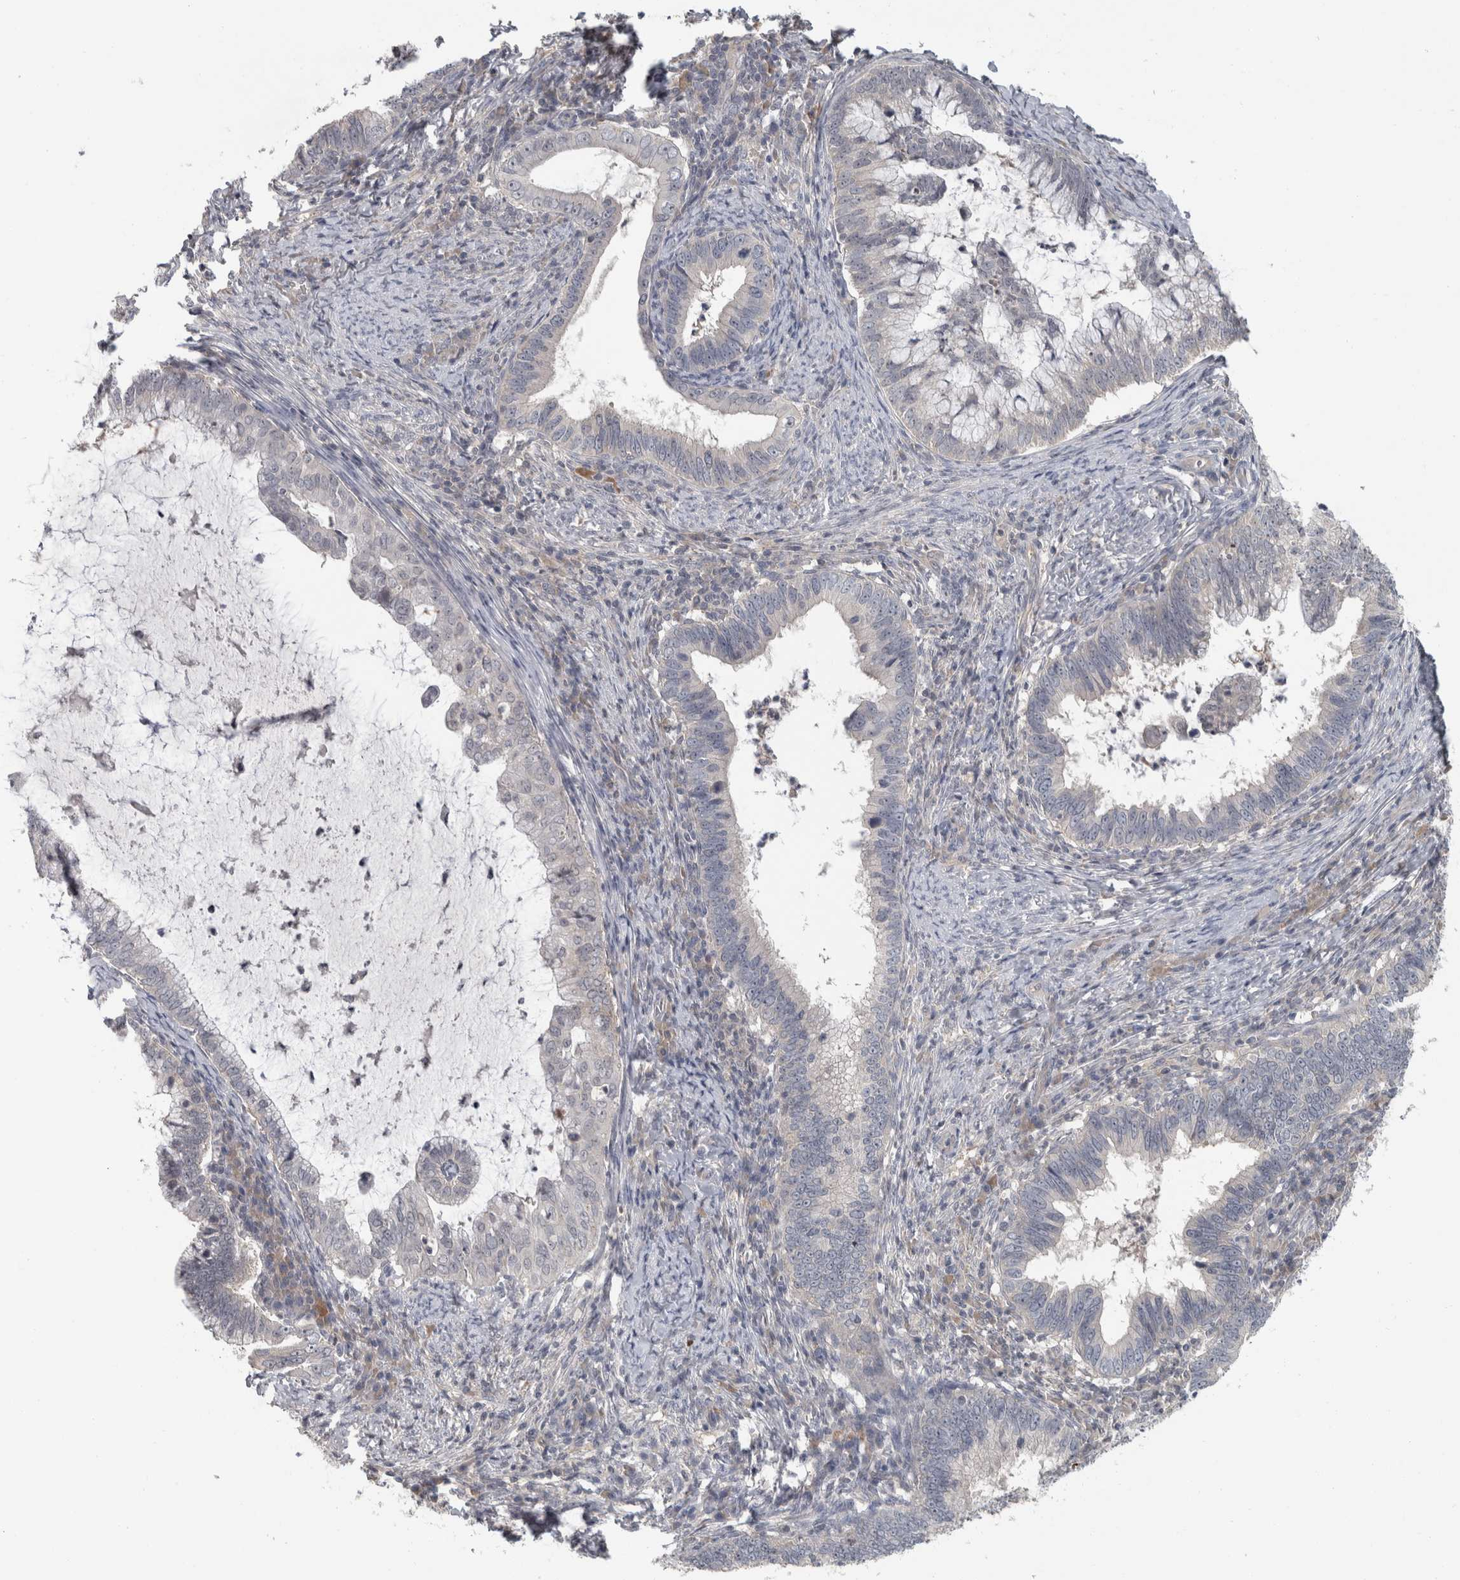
{"staining": {"intensity": "negative", "quantity": "none", "location": "none"}, "tissue": "cervical cancer", "cell_type": "Tumor cells", "image_type": "cancer", "snomed": [{"axis": "morphology", "description": "Adenocarcinoma, NOS"}, {"axis": "topography", "description": "Cervix"}], "caption": "This is an immunohistochemistry histopathology image of human cervical adenocarcinoma. There is no expression in tumor cells.", "gene": "RBM28", "patient": {"sex": "female", "age": 36}}